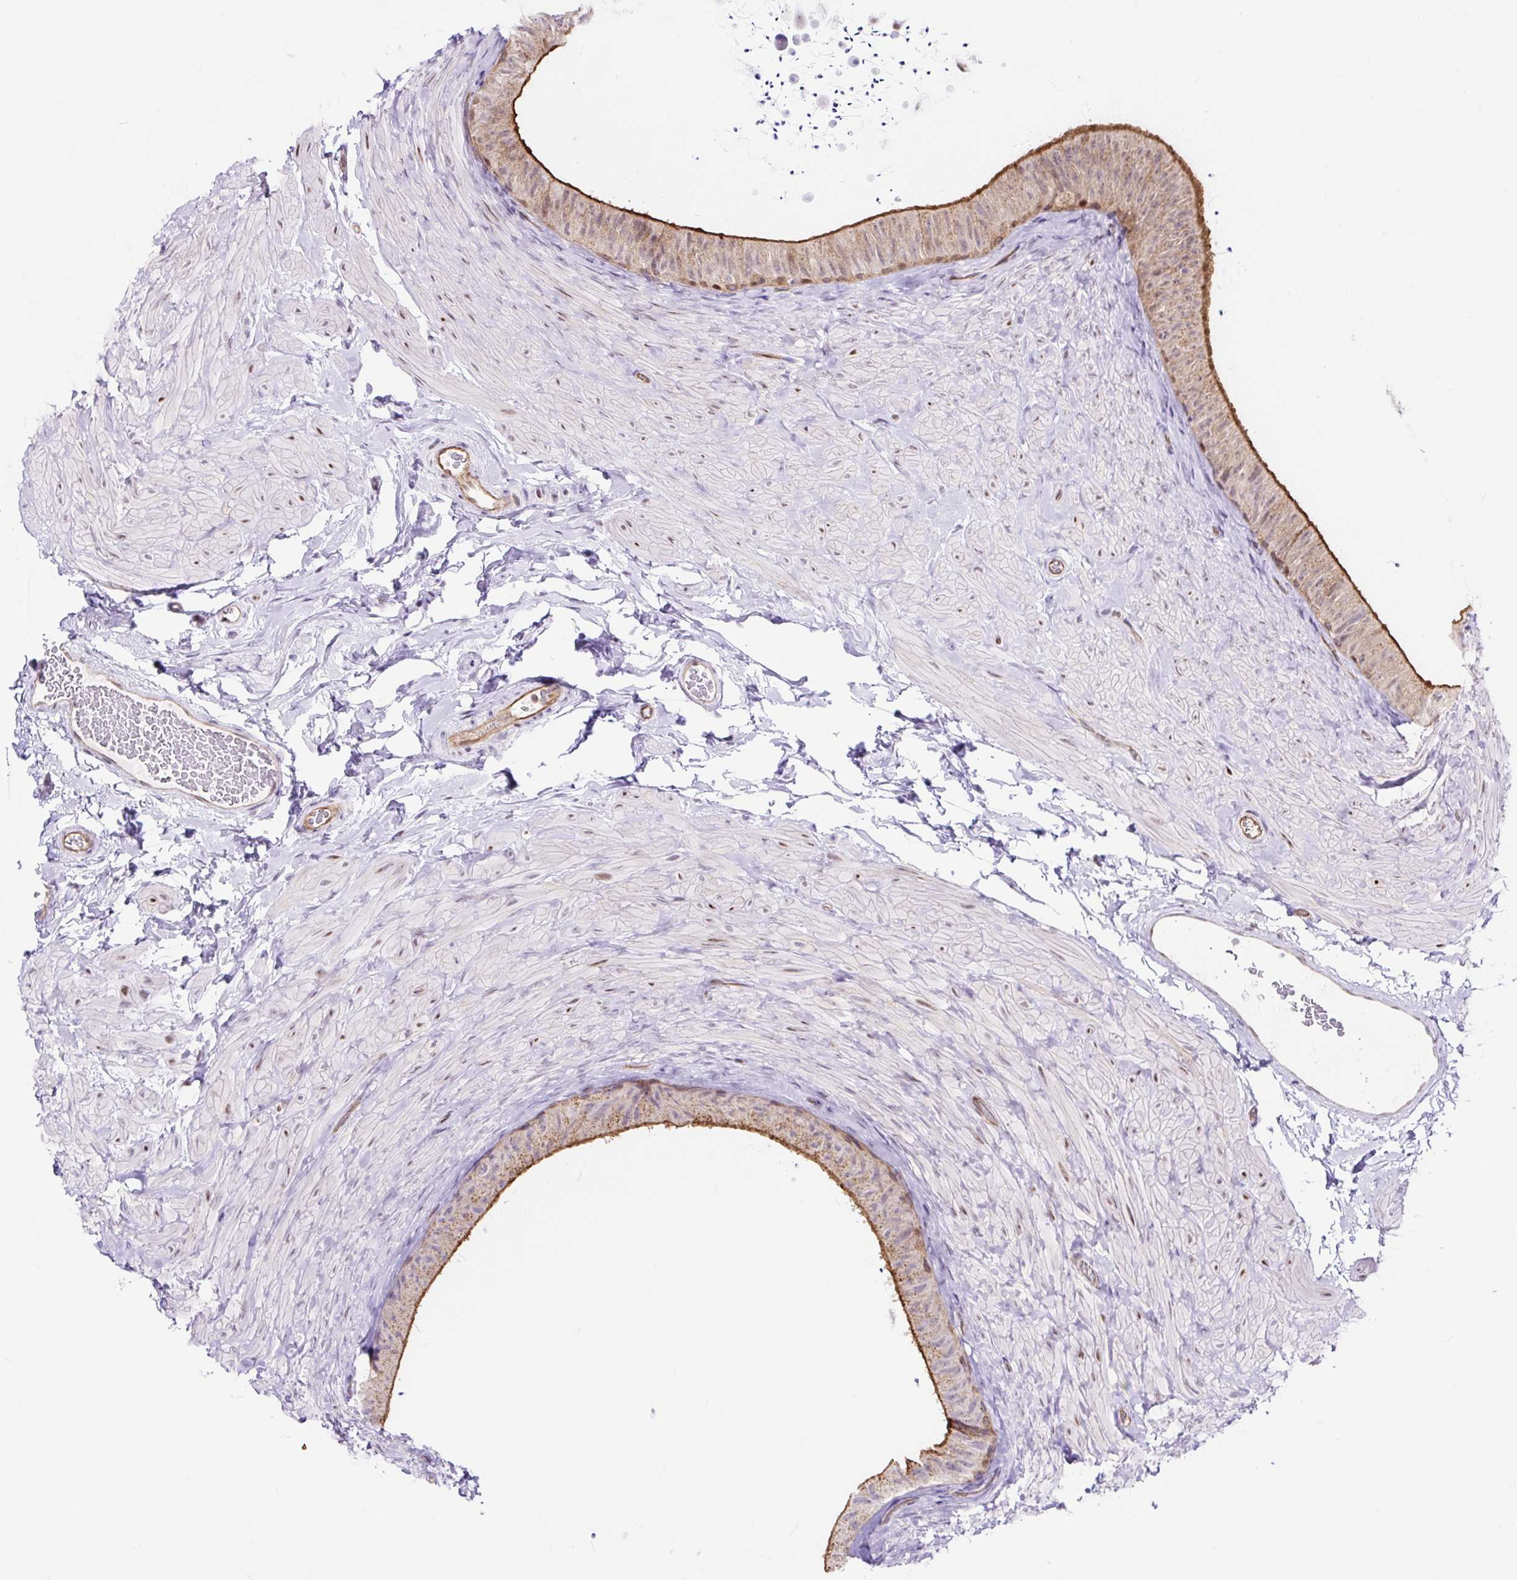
{"staining": {"intensity": "strong", "quantity": "<25%", "location": "cytoplasmic/membranous,nuclear"}, "tissue": "epididymis", "cell_type": "Glandular cells", "image_type": "normal", "snomed": [{"axis": "morphology", "description": "Normal tissue, NOS"}, {"axis": "topography", "description": "Epididymis, spermatic cord, NOS"}, {"axis": "topography", "description": "Epididymis"}], "caption": "Brown immunohistochemical staining in benign human epididymis displays strong cytoplasmic/membranous,nuclear expression in about <25% of glandular cells. Nuclei are stained in blue.", "gene": "HIP1R", "patient": {"sex": "male", "age": 31}}